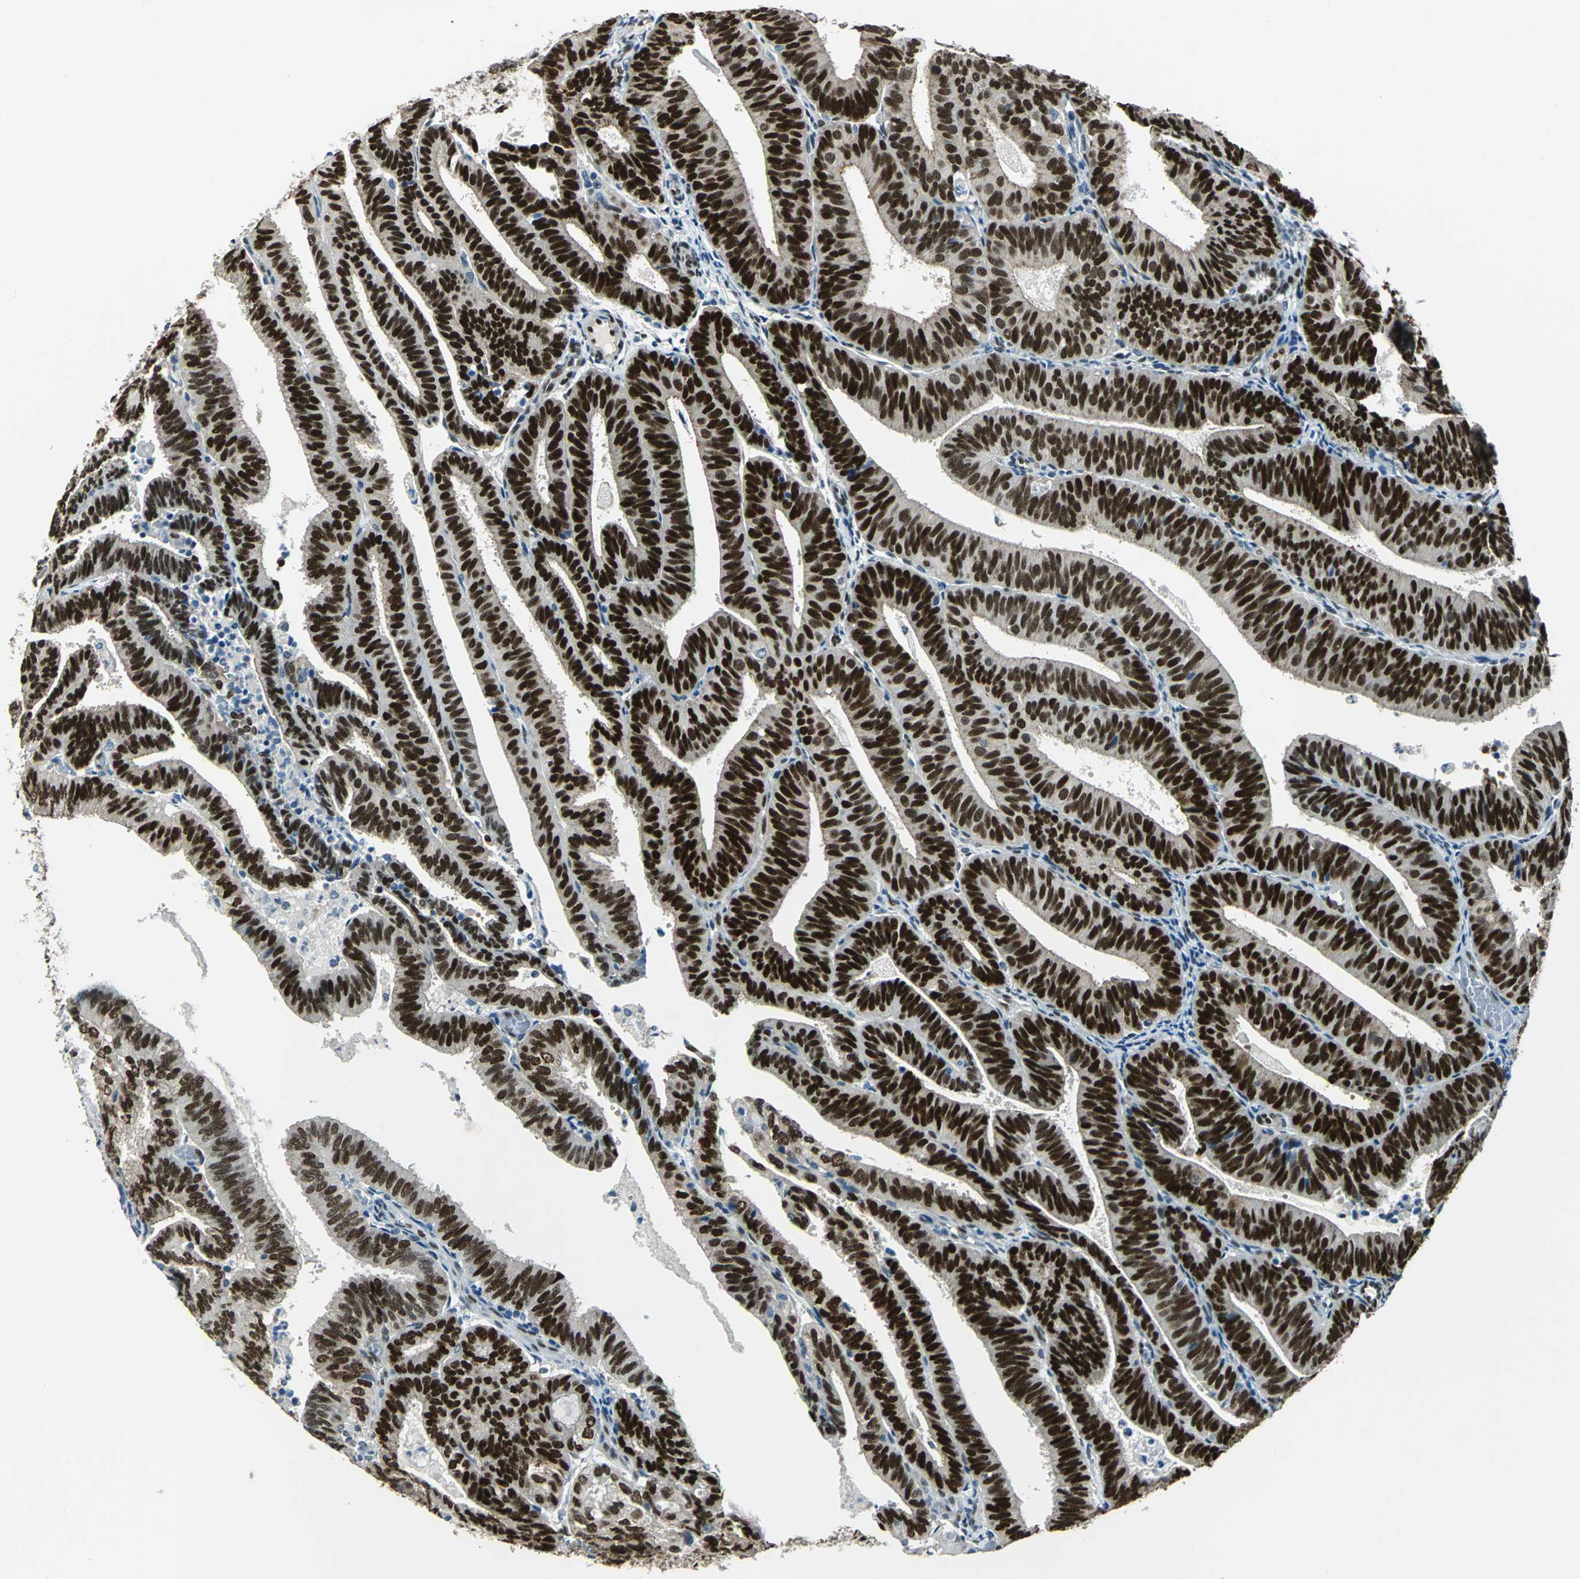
{"staining": {"intensity": "strong", "quantity": ">75%", "location": "nuclear"}, "tissue": "endometrial cancer", "cell_type": "Tumor cells", "image_type": "cancer", "snomed": [{"axis": "morphology", "description": "Adenocarcinoma, NOS"}, {"axis": "topography", "description": "Uterus"}], "caption": "This photomicrograph displays adenocarcinoma (endometrial) stained with immunohistochemistry to label a protein in brown. The nuclear of tumor cells show strong positivity for the protein. Nuclei are counter-stained blue.", "gene": "NFIA", "patient": {"sex": "female", "age": 60}}